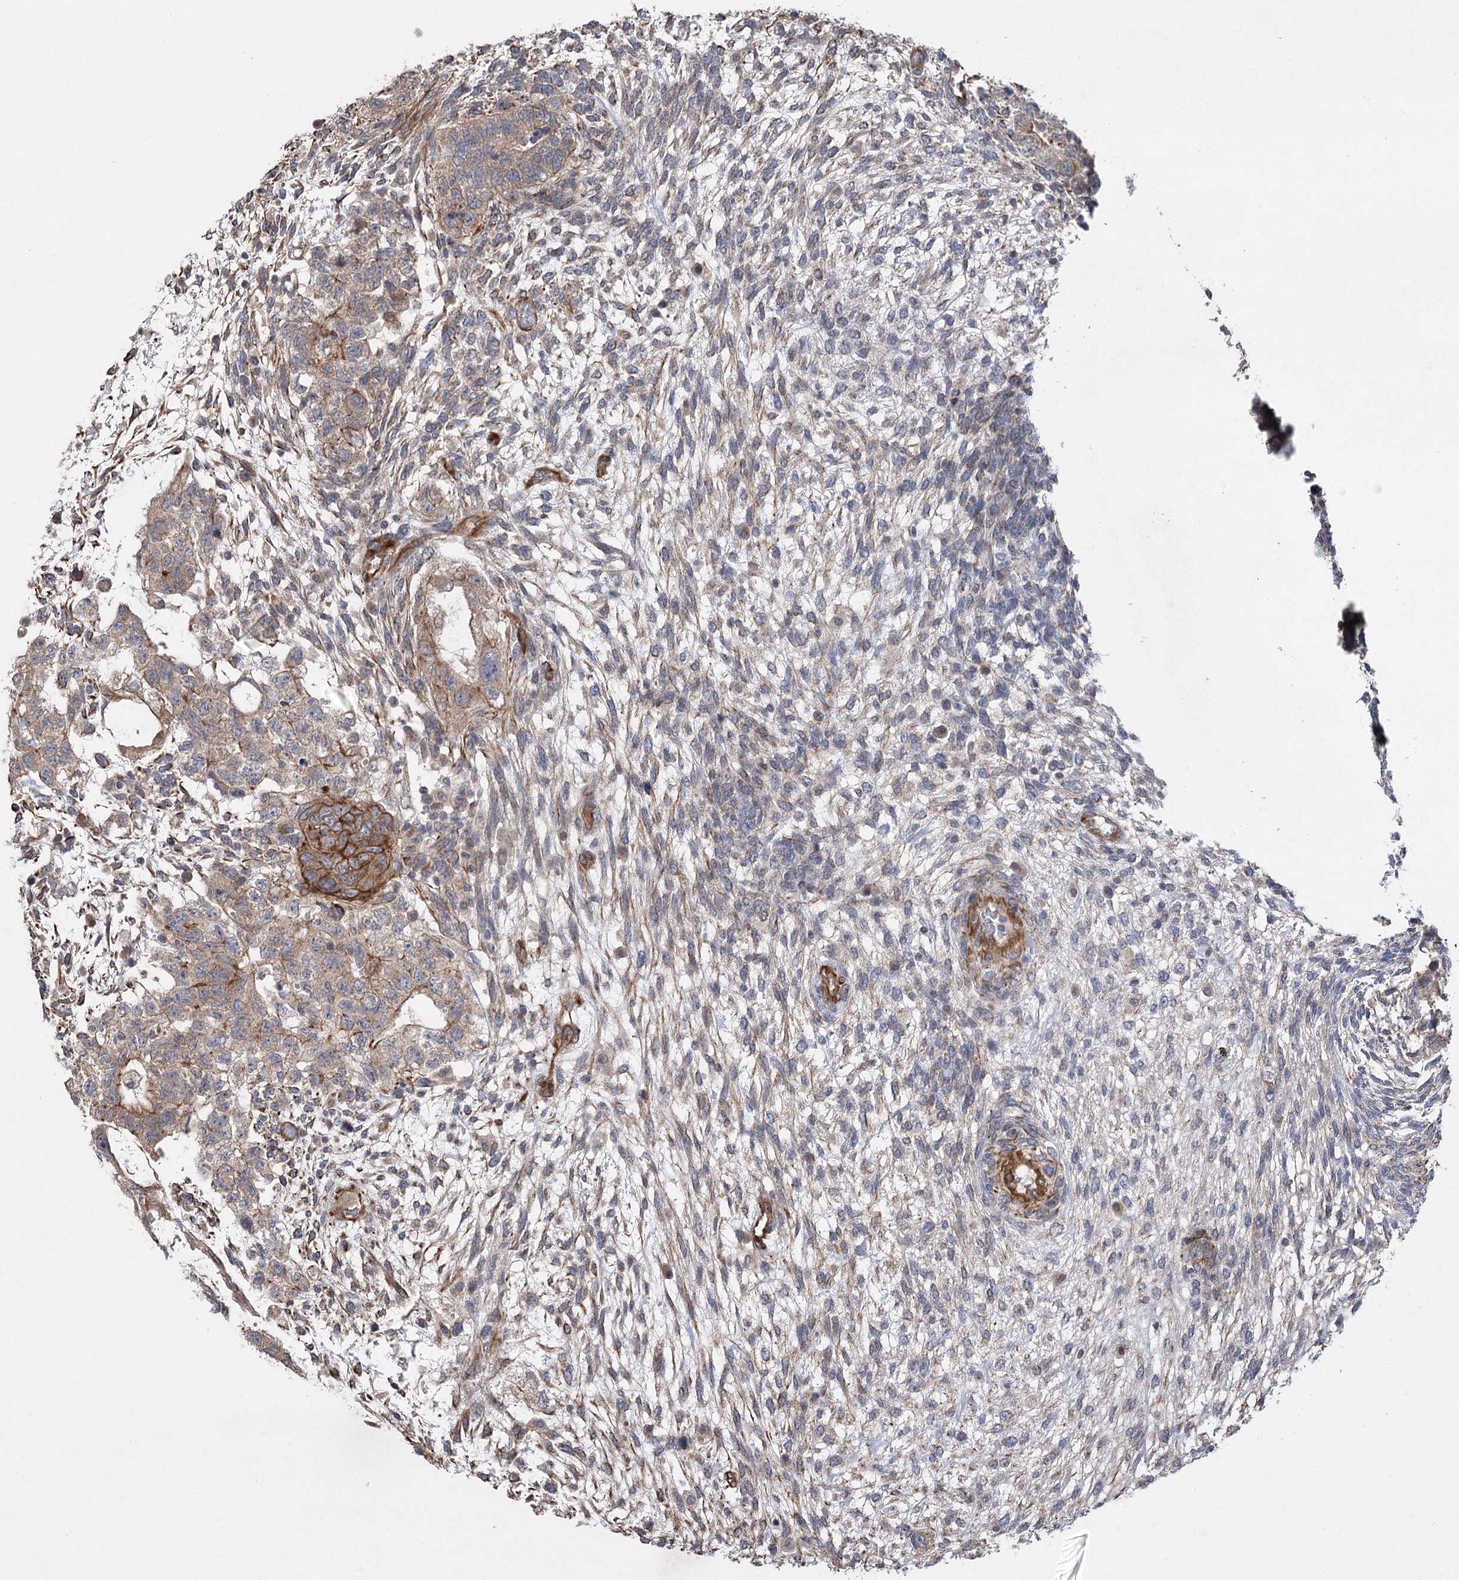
{"staining": {"intensity": "moderate", "quantity": "<25%", "location": "cytoplasmic/membranous"}, "tissue": "testis cancer", "cell_type": "Tumor cells", "image_type": "cancer", "snomed": [{"axis": "morphology", "description": "Normal tissue, NOS"}, {"axis": "morphology", "description": "Carcinoma, Embryonal, NOS"}, {"axis": "topography", "description": "Testis"}], "caption": "Immunohistochemical staining of testis cancer (embryonal carcinoma) demonstrates low levels of moderate cytoplasmic/membranous protein expression in about <25% of tumor cells.", "gene": "RWDD4", "patient": {"sex": "male", "age": 36}}